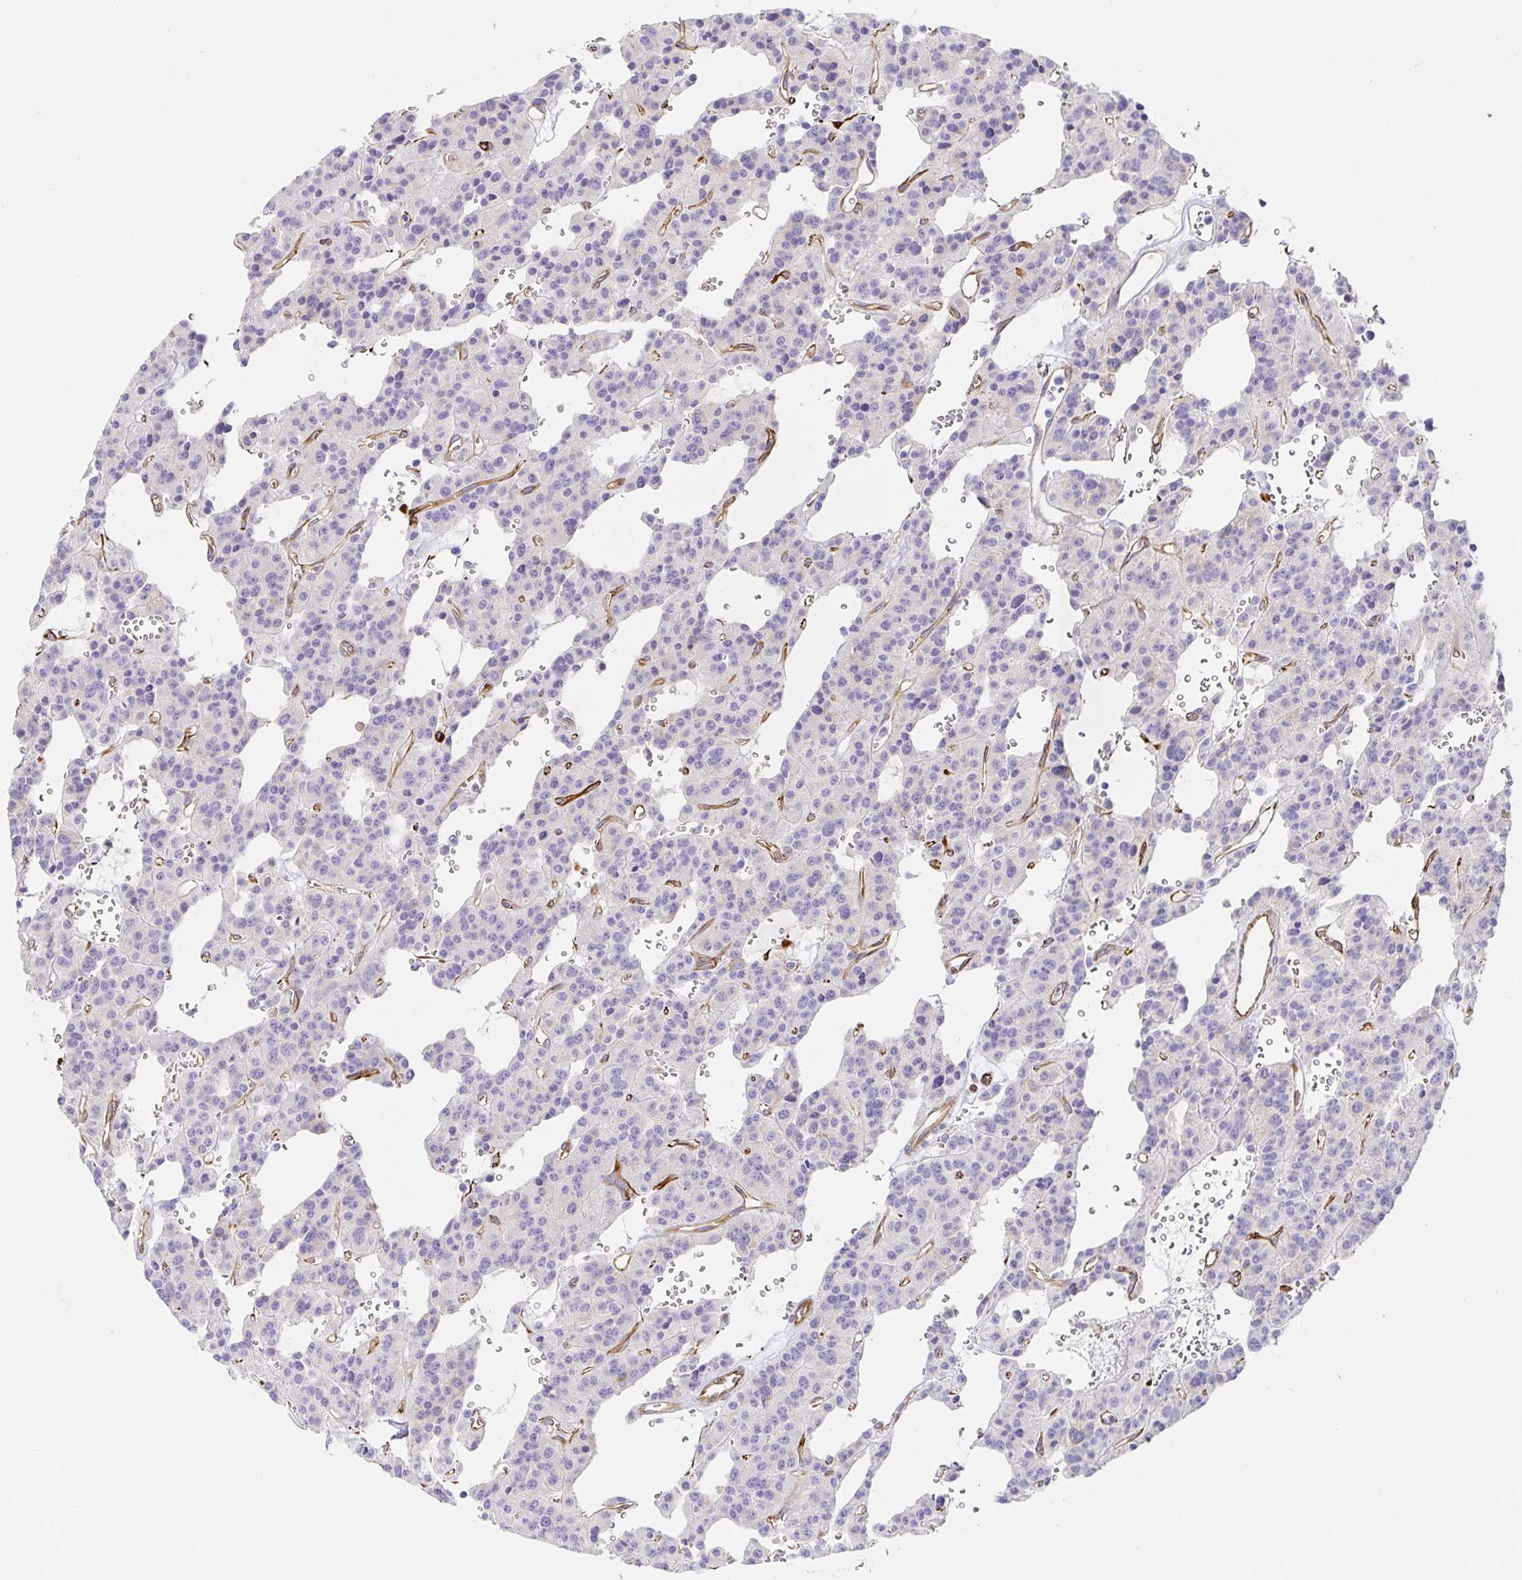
{"staining": {"intensity": "negative", "quantity": "none", "location": "none"}, "tissue": "carcinoid", "cell_type": "Tumor cells", "image_type": "cancer", "snomed": [{"axis": "morphology", "description": "Carcinoid, malignant, NOS"}, {"axis": "topography", "description": "Lung"}], "caption": "The histopathology image displays no significant positivity in tumor cells of carcinoid. (Brightfield microscopy of DAB immunohistochemistry at high magnification).", "gene": "DOCK1", "patient": {"sex": "female", "age": 71}}